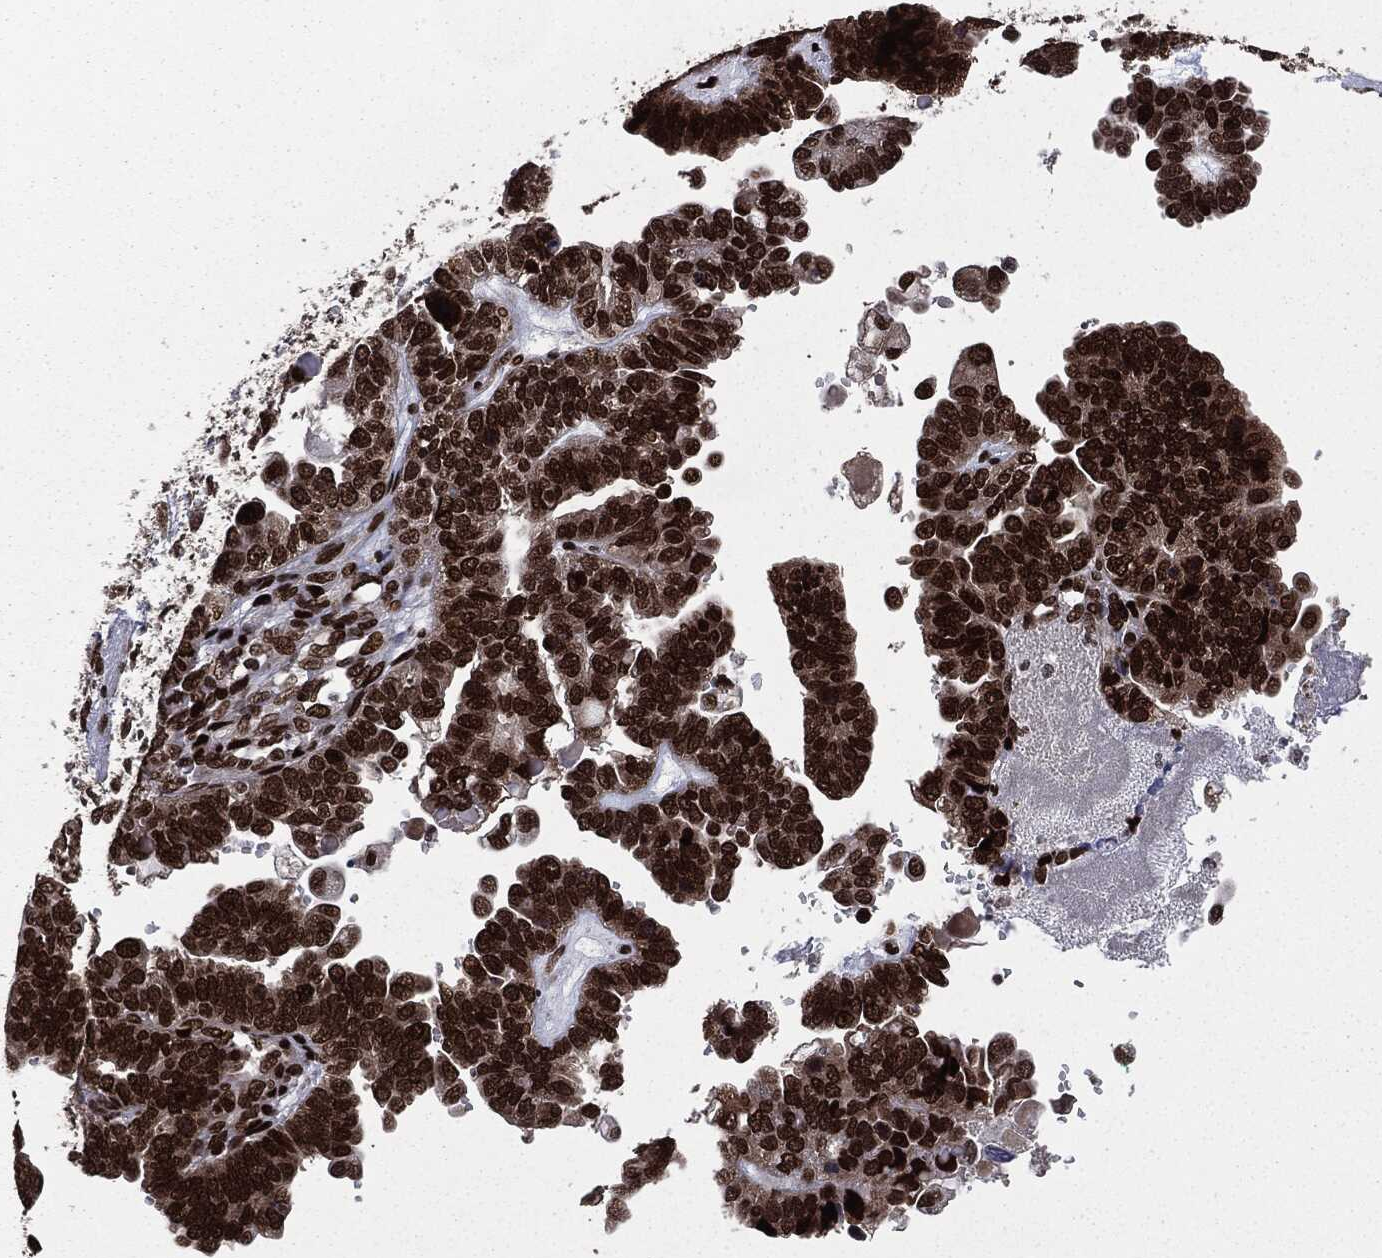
{"staining": {"intensity": "strong", "quantity": ">75%", "location": "nuclear"}, "tissue": "ovarian cancer", "cell_type": "Tumor cells", "image_type": "cancer", "snomed": [{"axis": "morphology", "description": "Cystadenocarcinoma, serous, NOS"}, {"axis": "topography", "description": "Ovary"}], "caption": "Immunohistochemistry (IHC) of human ovarian cancer demonstrates high levels of strong nuclear expression in approximately >75% of tumor cells.", "gene": "DVL2", "patient": {"sex": "female", "age": 51}}